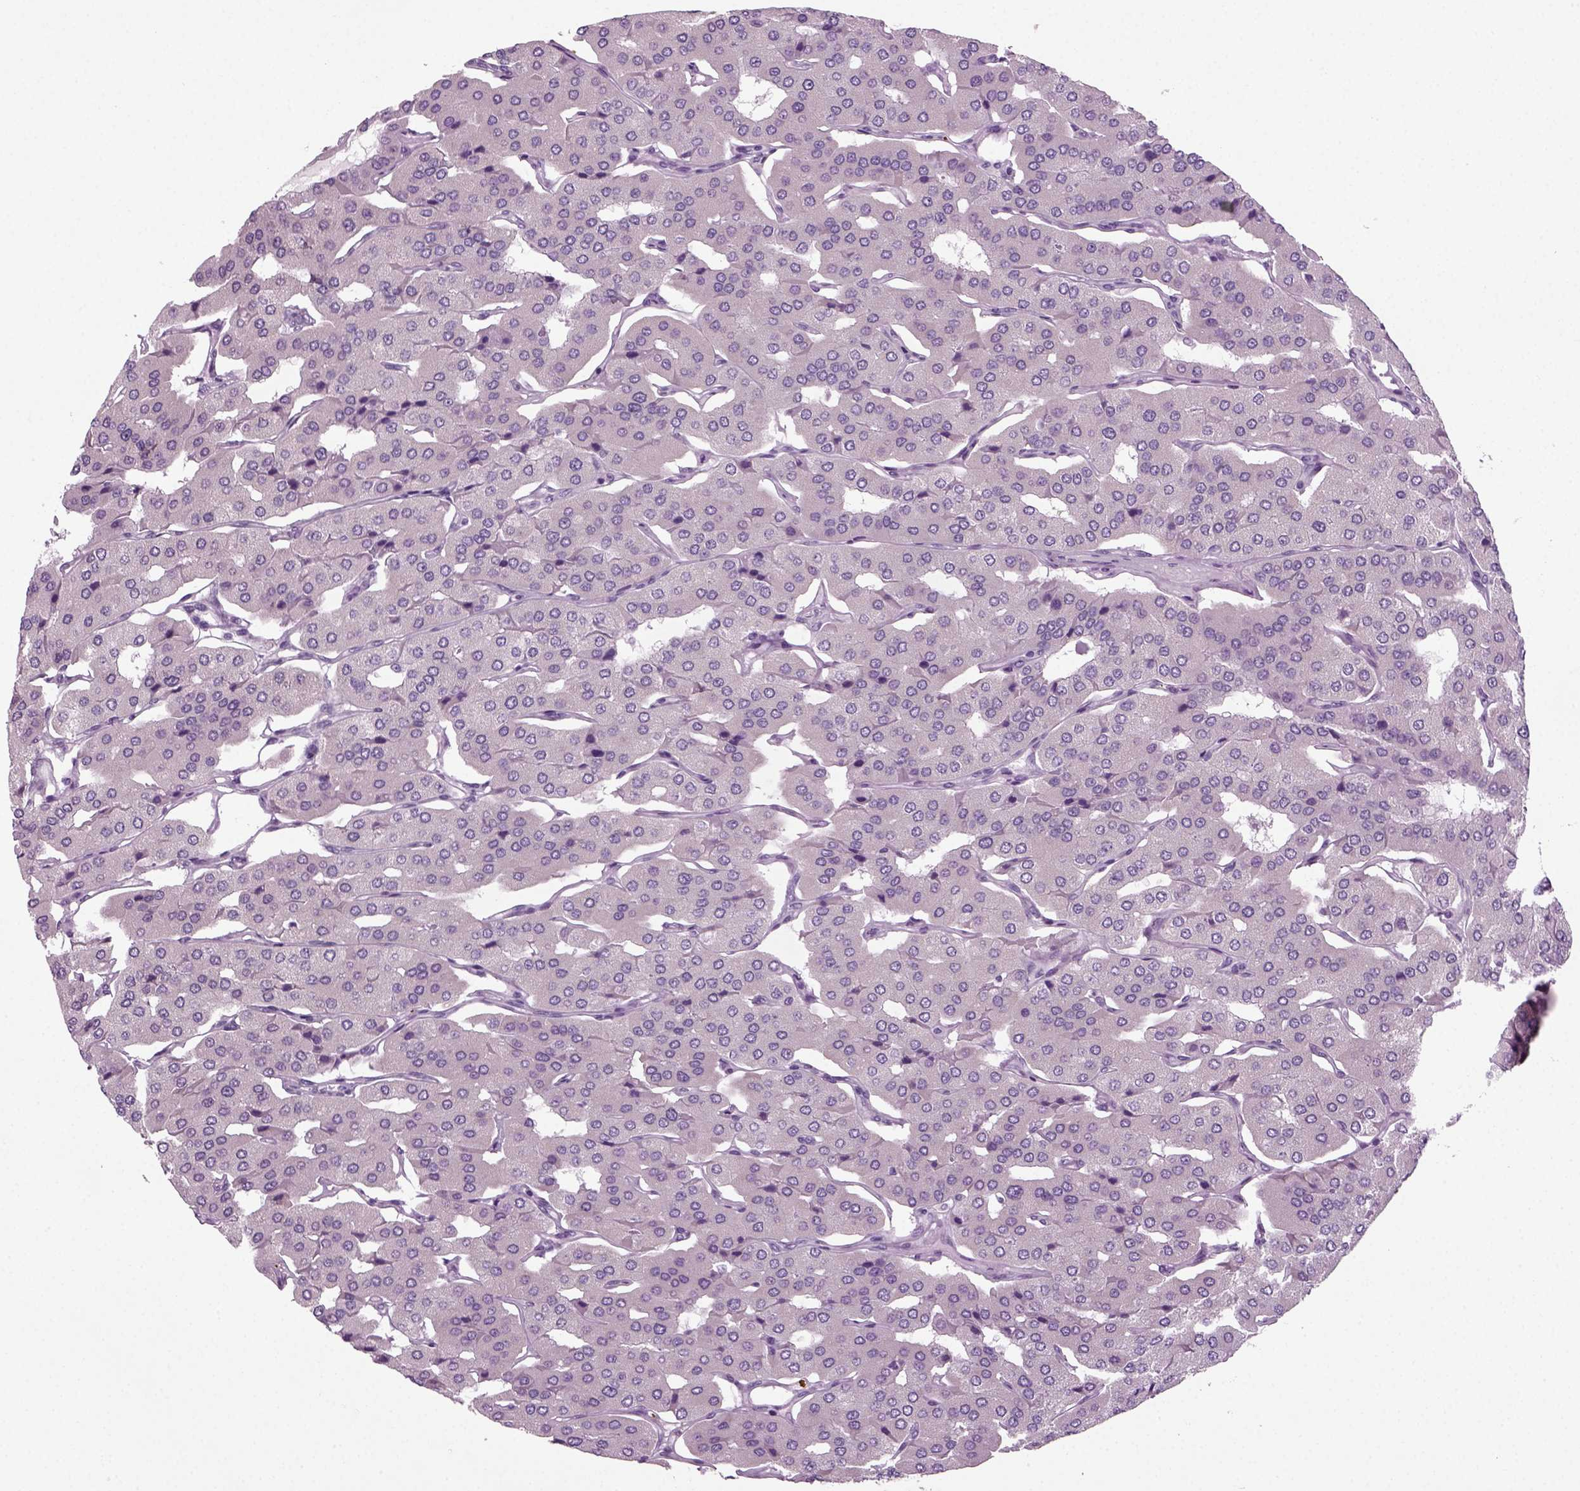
{"staining": {"intensity": "negative", "quantity": "none", "location": "none"}, "tissue": "parathyroid gland", "cell_type": "Glandular cells", "image_type": "normal", "snomed": [{"axis": "morphology", "description": "Normal tissue, NOS"}, {"axis": "morphology", "description": "Adenoma, NOS"}, {"axis": "topography", "description": "Parathyroid gland"}], "caption": "A photomicrograph of parathyroid gland stained for a protein shows no brown staining in glandular cells.", "gene": "PRLH", "patient": {"sex": "female", "age": 86}}